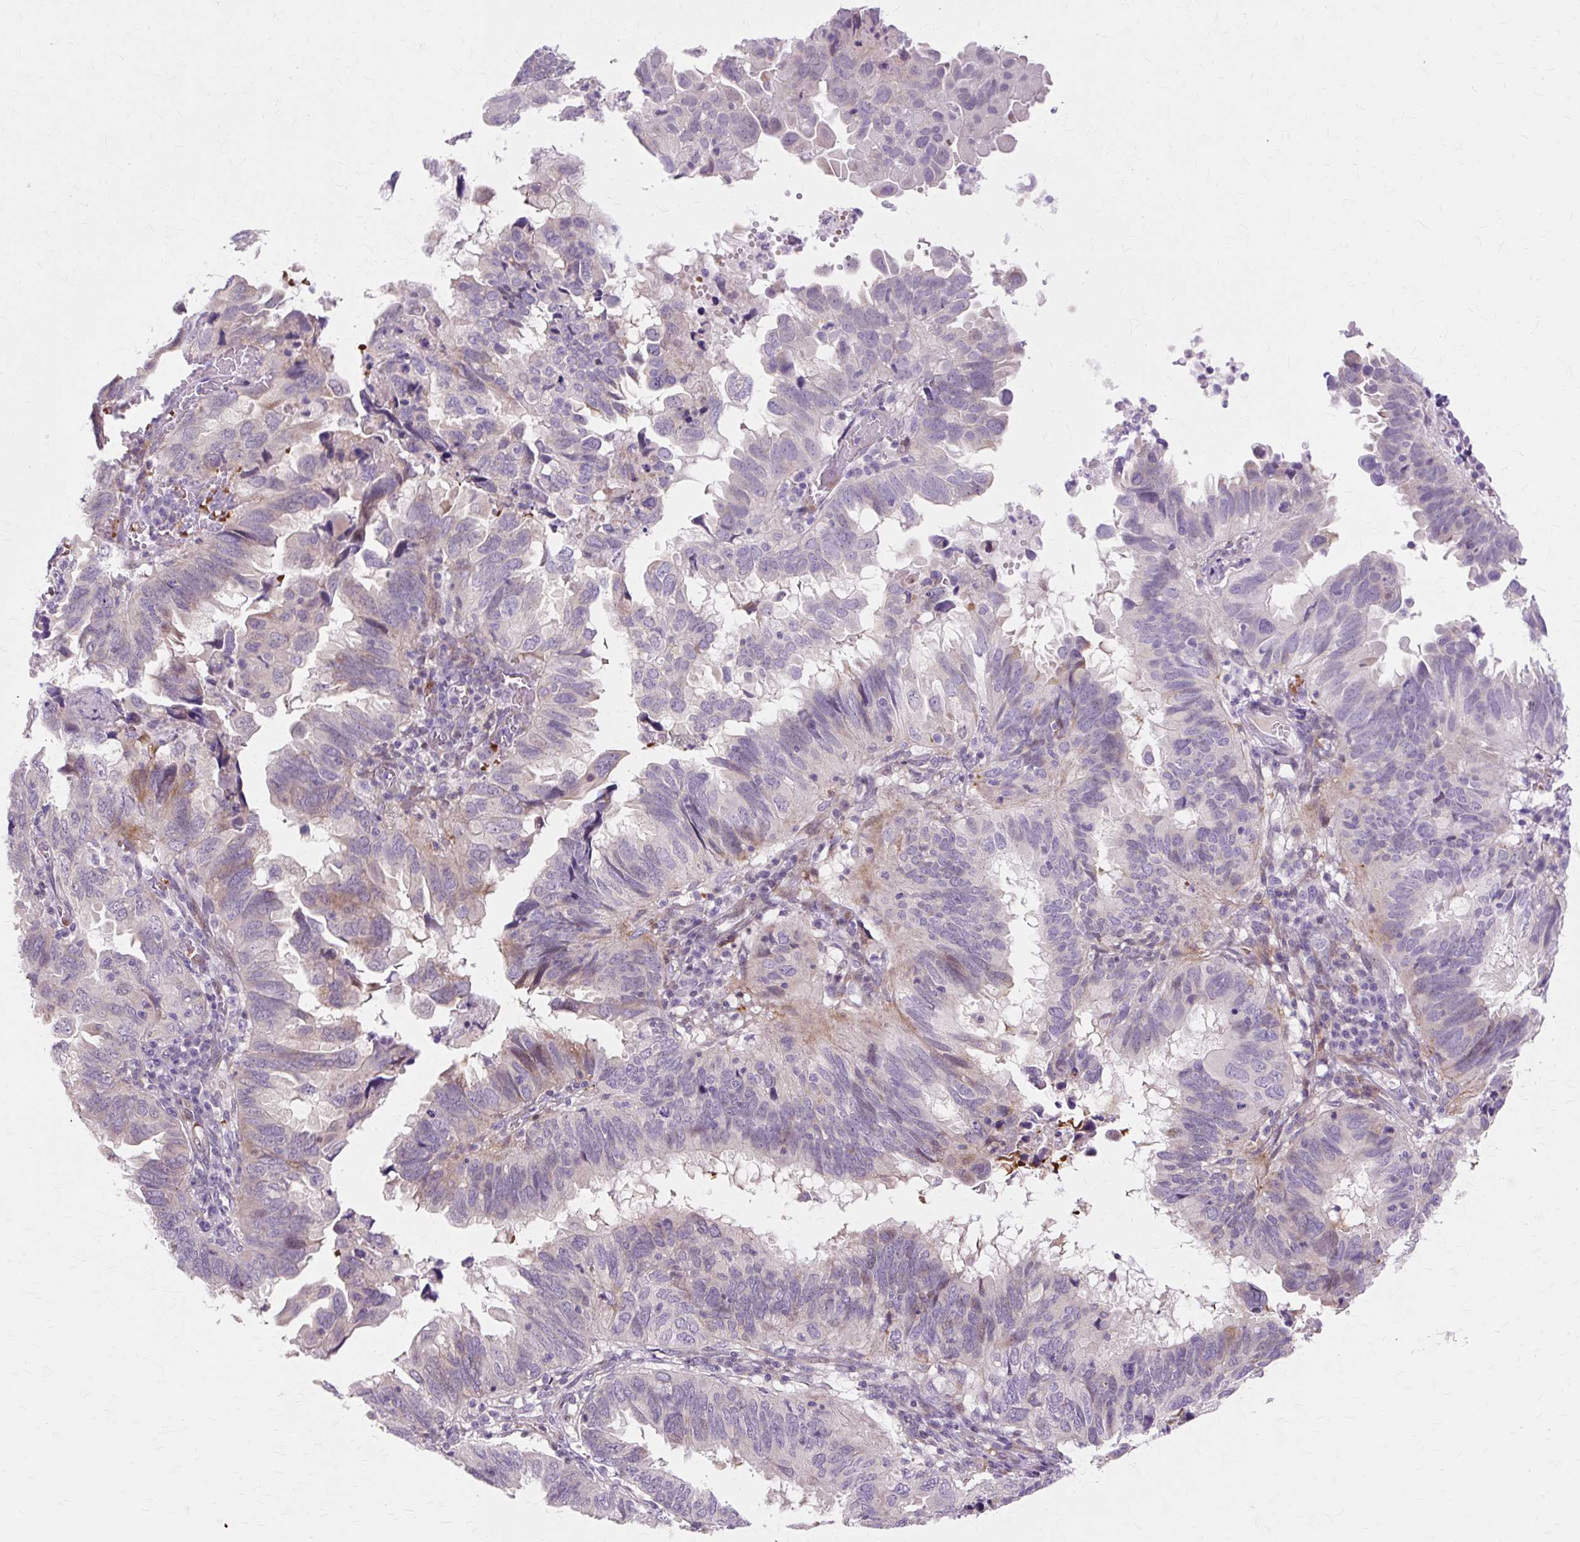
{"staining": {"intensity": "weak", "quantity": "<25%", "location": "cytoplasmic/membranous"}, "tissue": "endometrial cancer", "cell_type": "Tumor cells", "image_type": "cancer", "snomed": [{"axis": "morphology", "description": "Adenocarcinoma, NOS"}, {"axis": "topography", "description": "Uterus"}], "caption": "This image is of adenocarcinoma (endometrial) stained with immunohistochemistry (IHC) to label a protein in brown with the nuclei are counter-stained blue. There is no expression in tumor cells. The staining is performed using DAB brown chromogen with nuclei counter-stained in using hematoxylin.", "gene": "ZNF35", "patient": {"sex": "female", "age": 77}}